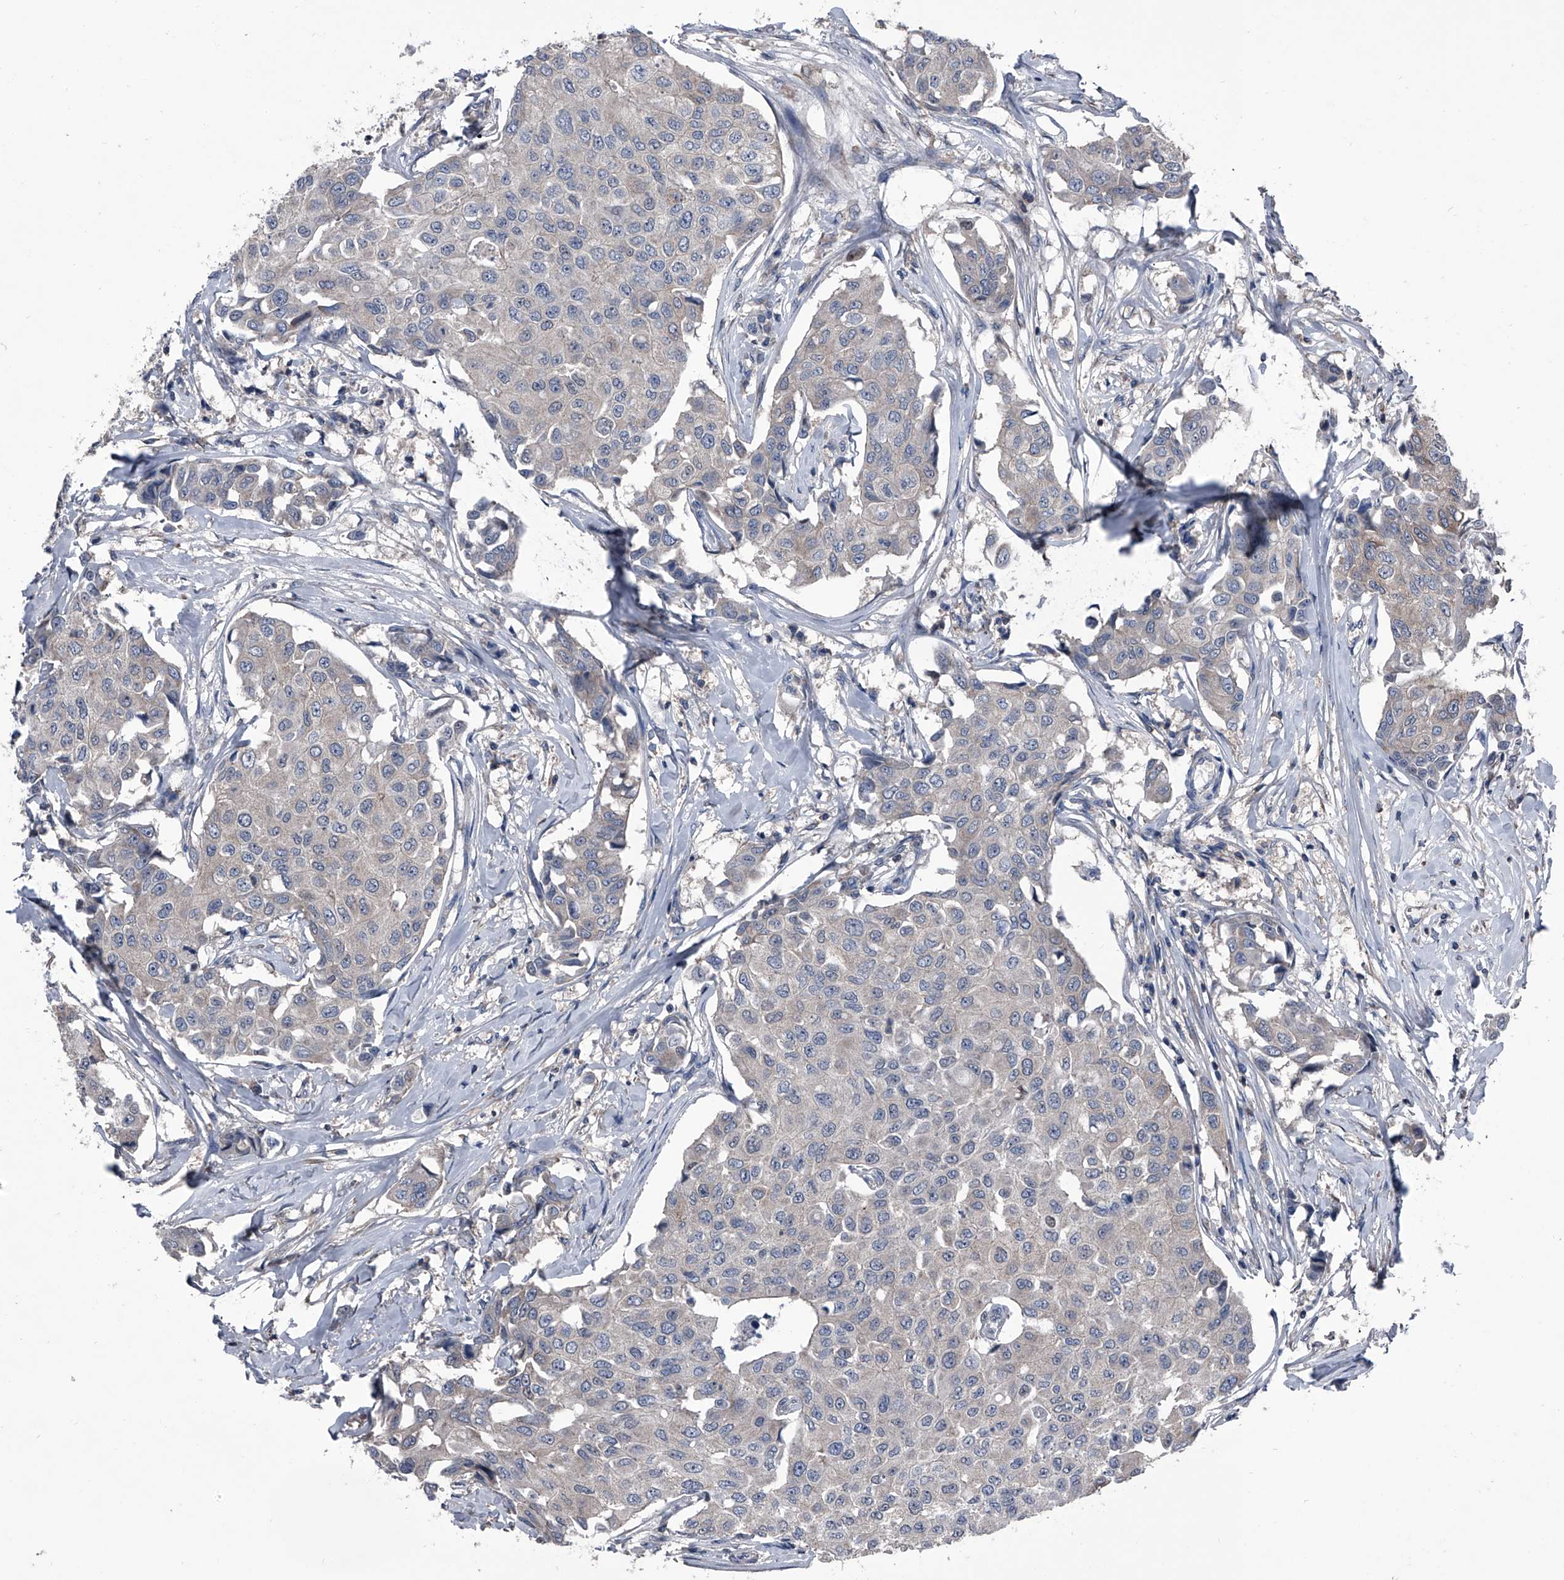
{"staining": {"intensity": "negative", "quantity": "none", "location": "none"}, "tissue": "breast cancer", "cell_type": "Tumor cells", "image_type": "cancer", "snomed": [{"axis": "morphology", "description": "Duct carcinoma"}, {"axis": "topography", "description": "Breast"}], "caption": "Human breast intraductal carcinoma stained for a protein using immunohistochemistry (IHC) reveals no expression in tumor cells.", "gene": "PIP5K1A", "patient": {"sex": "female", "age": 80}}